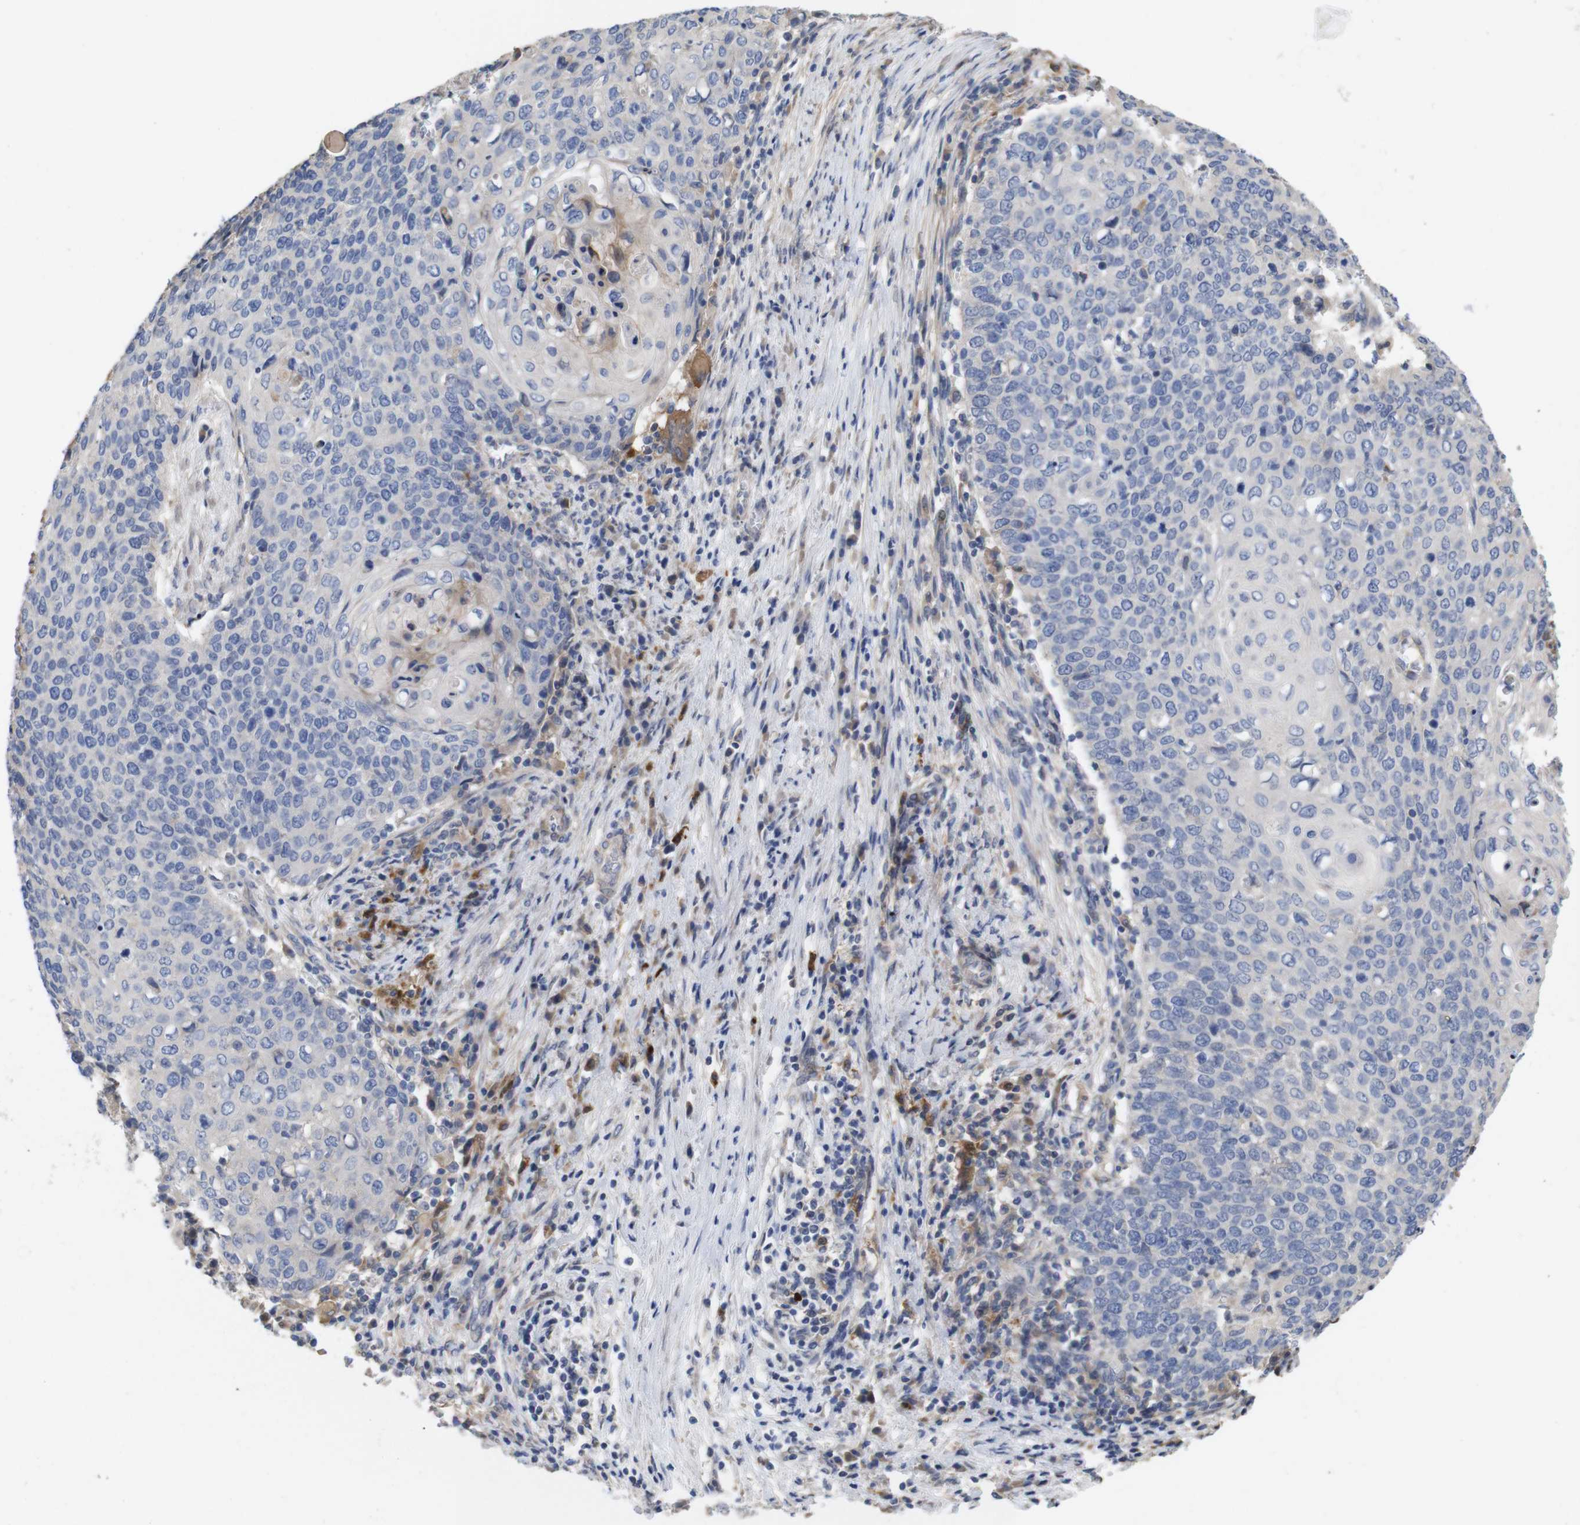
{"staining": {"intensity": "negative", "quantity": "none", "location": "none"}, "tissue": "cervical cancer", "cell_type": "Tumor cells", "image_type": "cancer", "snomed": [{"axis": "morphology", "description": "Squamous cell carcinoma, NOS"}, {"axis": "topography", "description": "Cervix"}], "caption": "The photomicrograph exhibits no significant expression in tumor cells of squamous cell carcinoma (cervical). Brightfield microscopy of immunohistochemistry stained with DAB (brown) and hematoxylin (blue), captured at high magnification.", "gene": "SPRY3", "patient": {"sex": "female", "age": 39}}